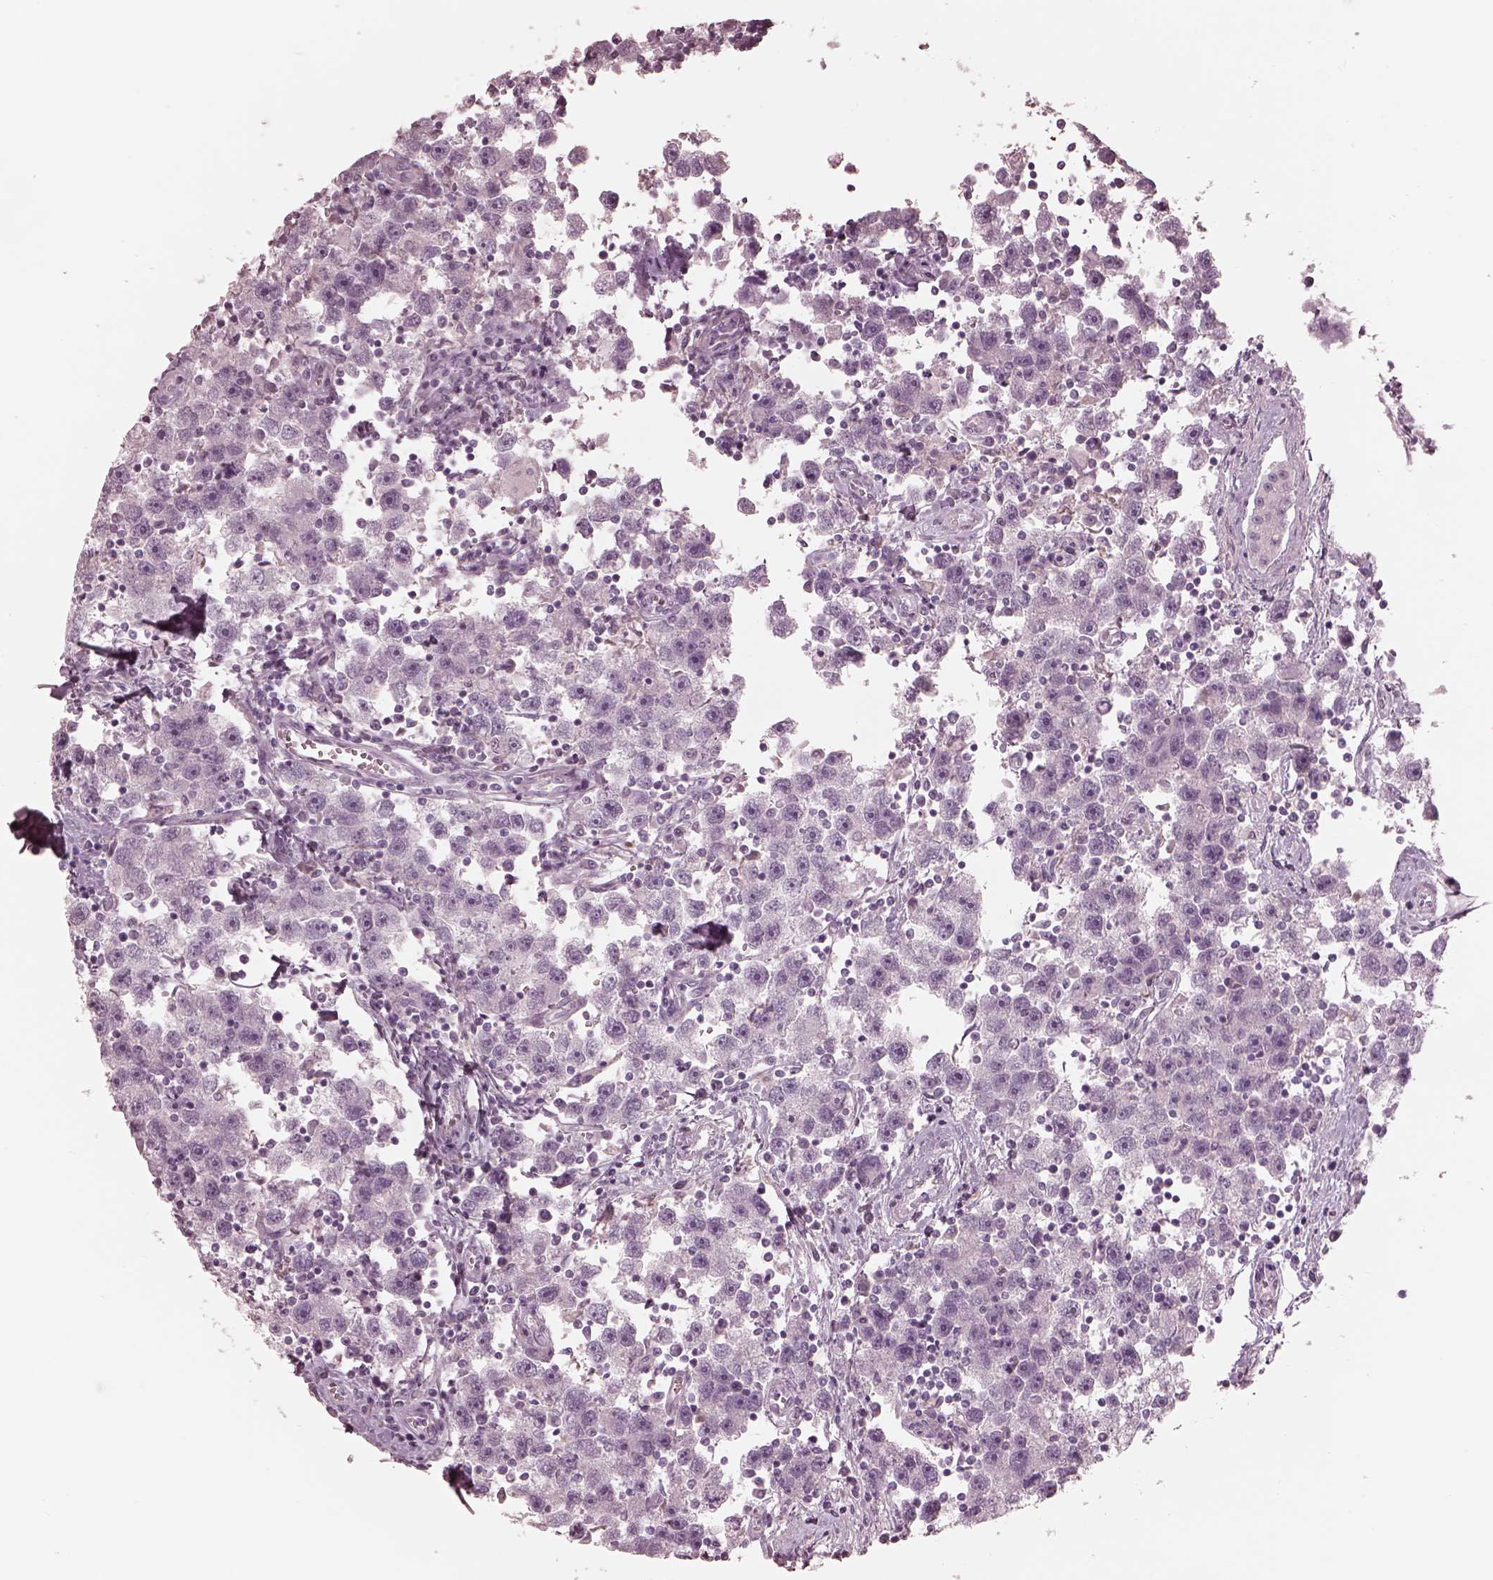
{"staining": {"intensity": "negative", "quantity": "none", "location": "none"}, "tissue": "testis cancer", "cell_type": "Tumor cells", "image_type": "cancer", "snomed": [{"axis": "morphology", "description": "Seminoma, NOS"}, {"axis": "topography", "description": "Testis"}], "caption": "Testis cancer was stained to show a protein in brown. There is no significant staining in tumor cells. Brightfield microscopy of immunohistochemistry (IHC) stained with DAB (brown) and hematoxylin (blue), captured at high magnification.", "gene": "CADM2", "patient": {"sex": "male", "age": 30}}